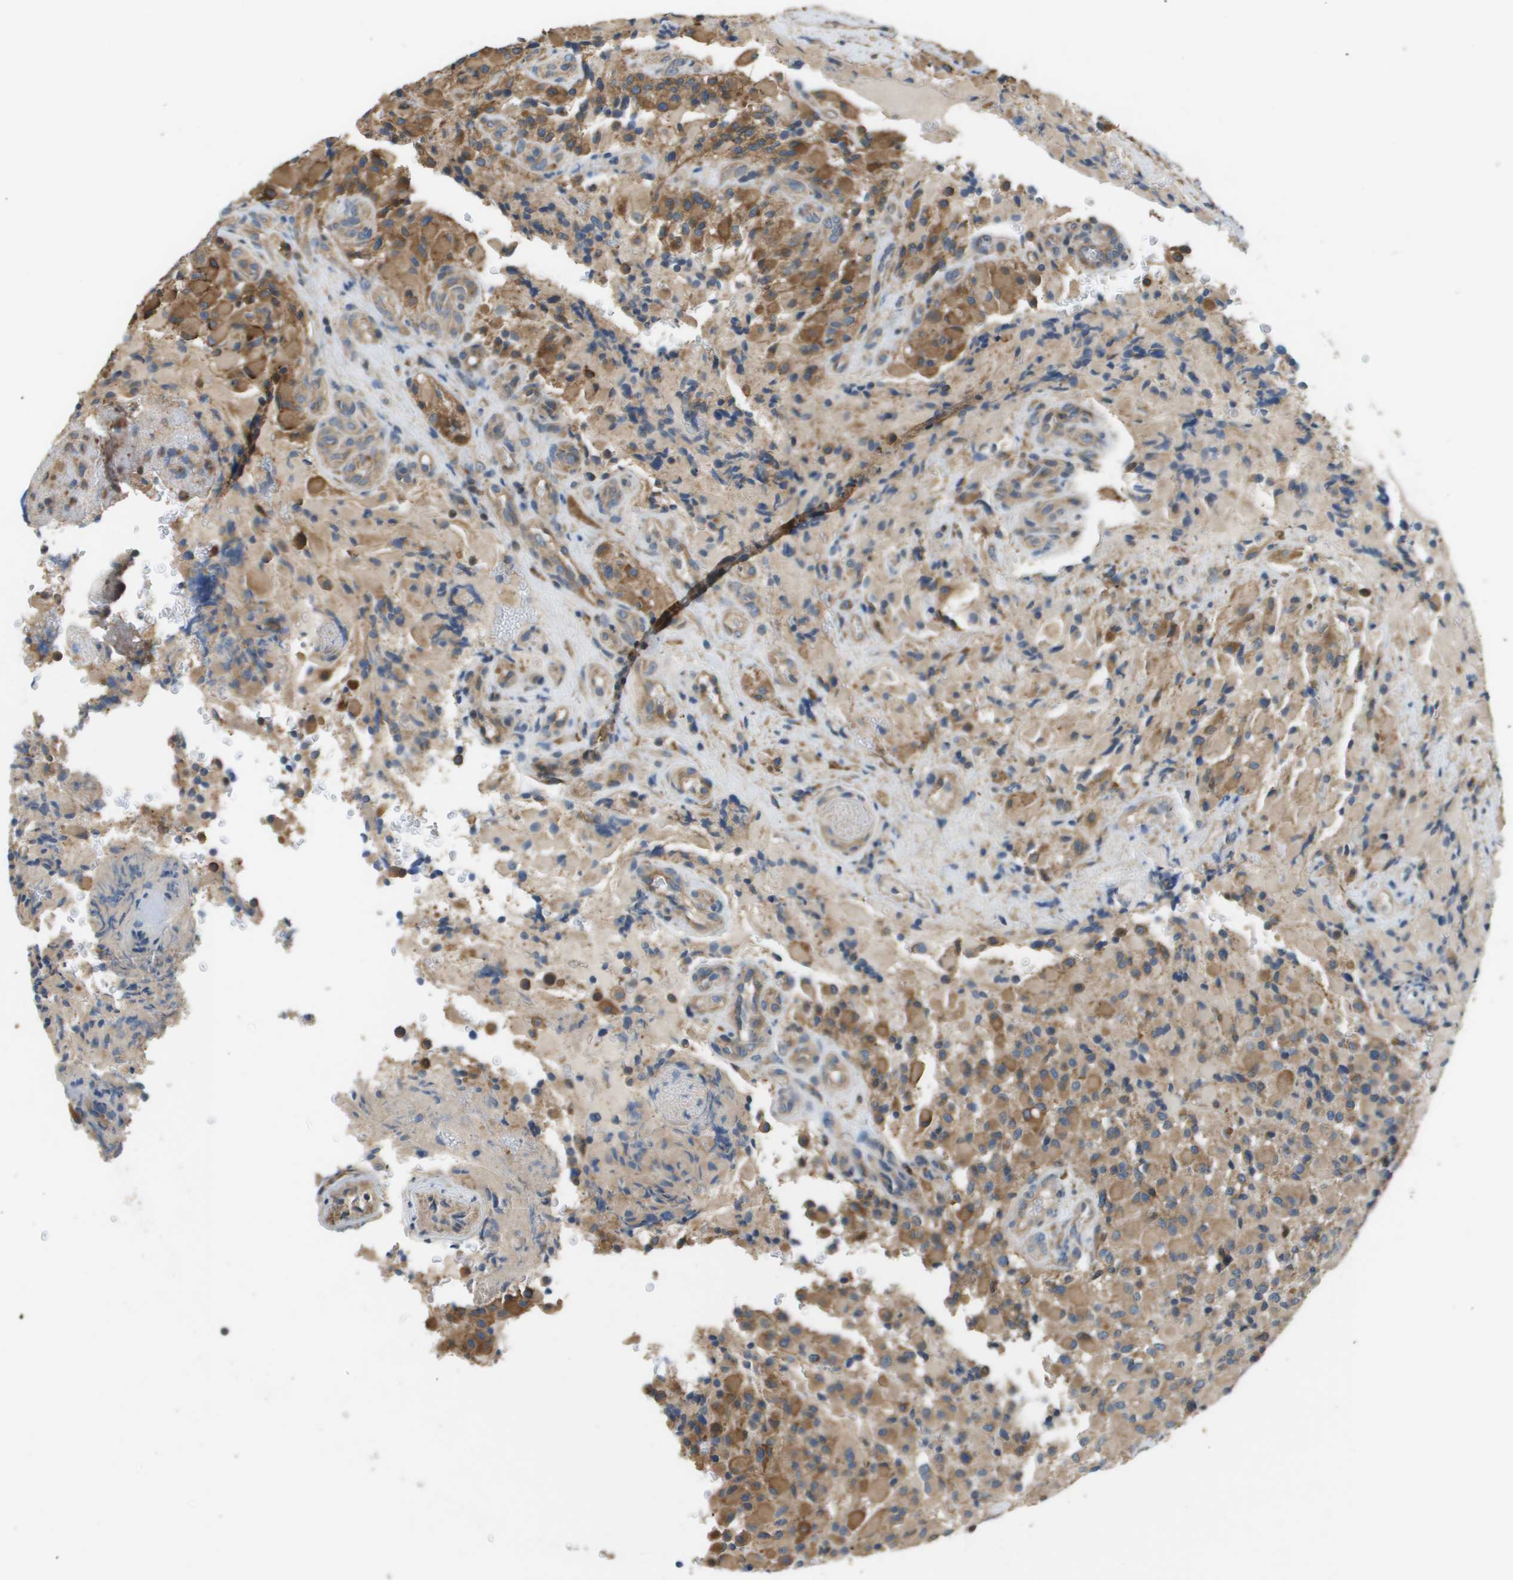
{"staining": {"intensity": "moderate", "quantity": ">75%", "location": "cytoplasmic/membranous"}, "tissue": "glioma", "cell_type": "Tumor cells", "image_type": "cancer", "snomed": [{"axis": "morphology", "description": "Glioma, malignant, High grade"}, {"axis": "topography", "description": "Brain"}], "caption": "Tumor cells demonstrate moderate cytoplasmic/membranous positivity in about >75% of cells in malignant glioma (high-grade). (Brightfield microscopy of DAB IHC at high magnification).", "gene": "SAMSN1", "patient": {"sex": "male", "age": 71}}